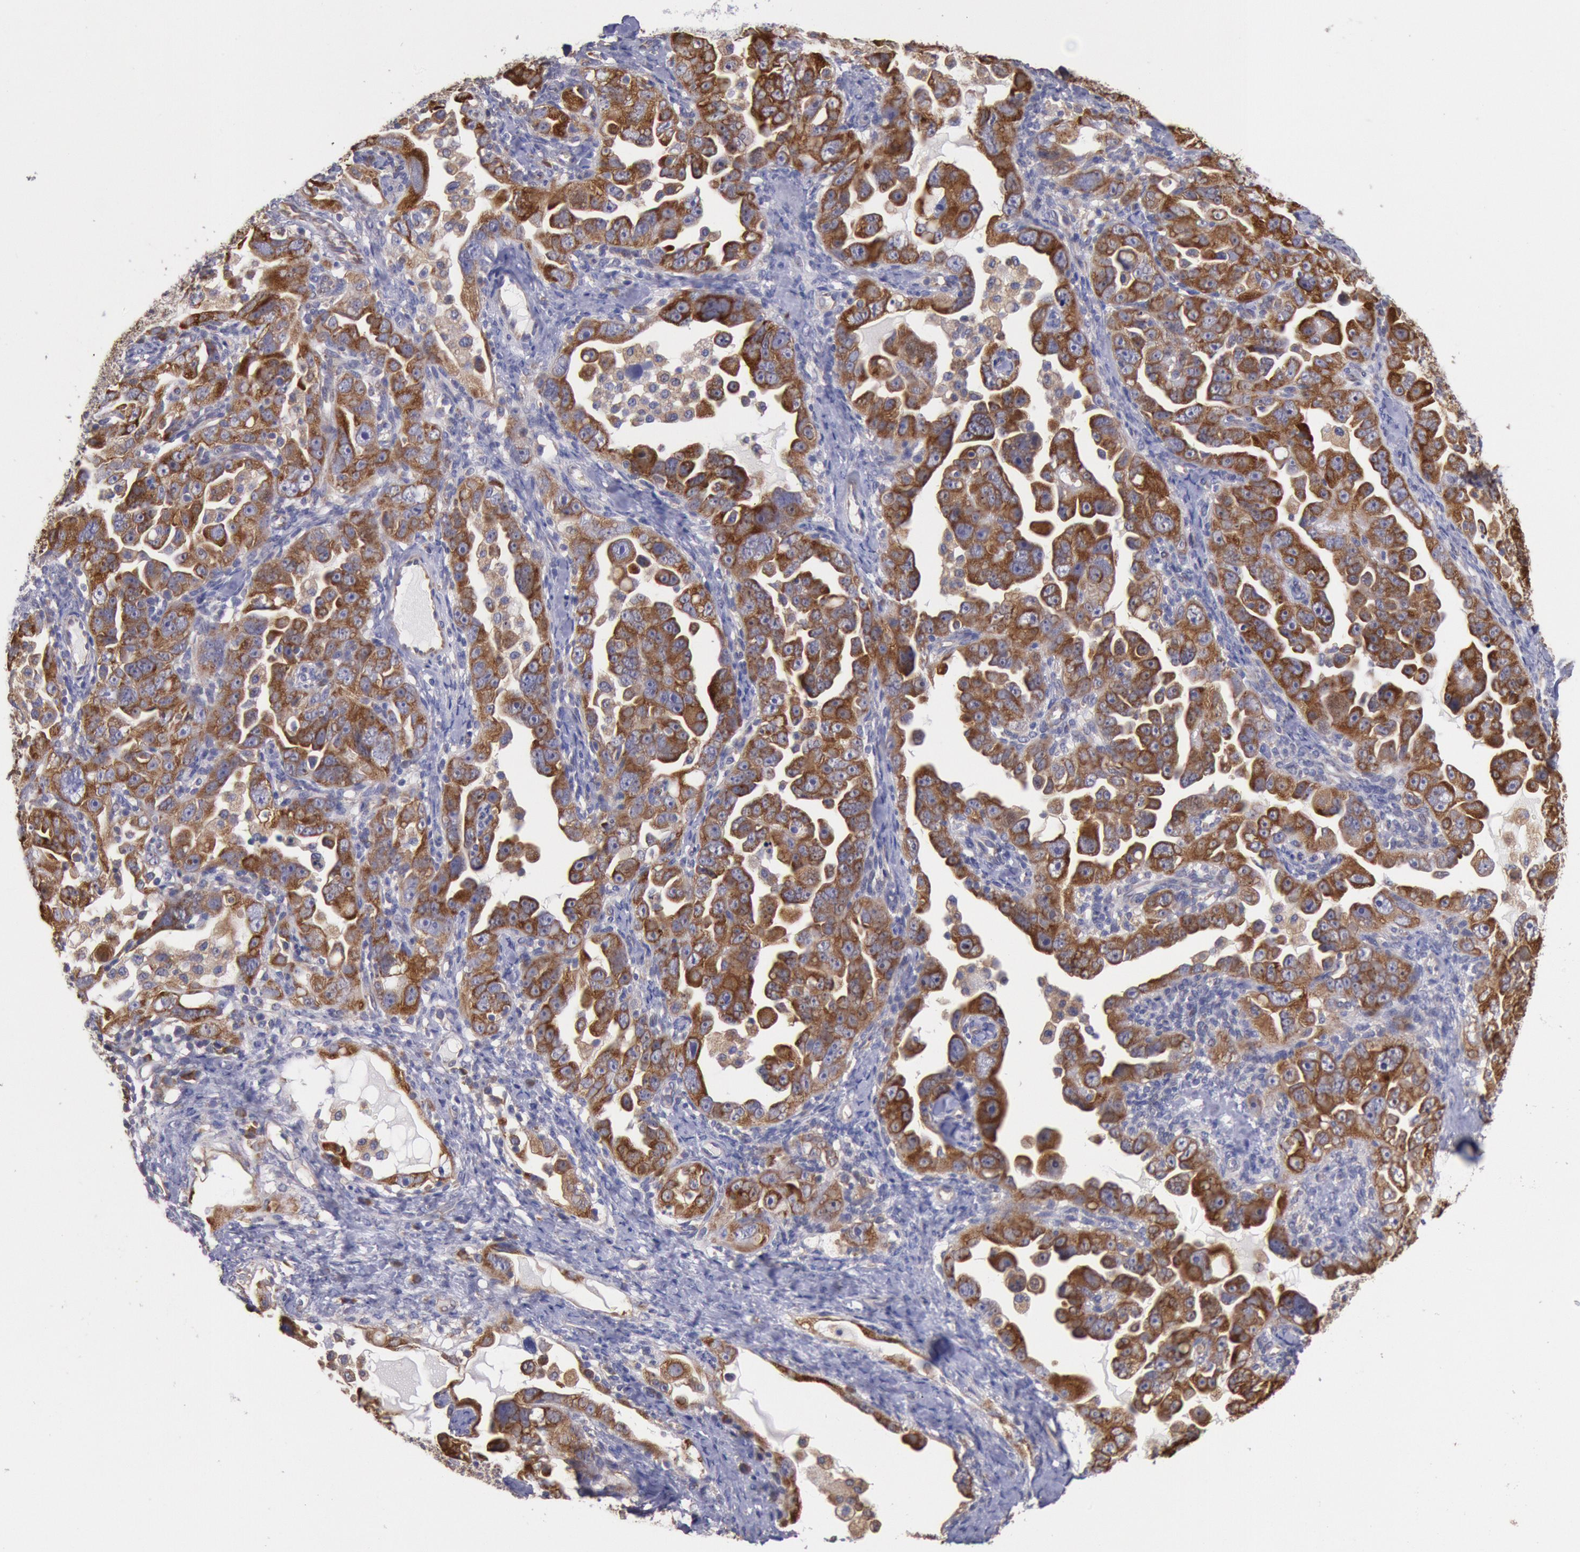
{"staining": {"intensity": "moderate", "quantity": ">75%", "location": "cytoplasmic/membranous"}, "tissue": "ovarian cancer", "cell_type": "Tumor cells", "image_type": "cancer", "snomed": [{"axis": "morphology", "description": "Cystadenocarcinoma, serous, NOS"}, {"axis": "topography", "description": "Ovary"}], "caption": "Ovarian cancer (serous cystadenocarcinoma) stained with DAB IHC shows medium levels of moderate cytoplasmic/membranous expression in approximately >75% of tumor cells.", "gene": "DRG1", "patient": {"sex": "female", "age": 66}}